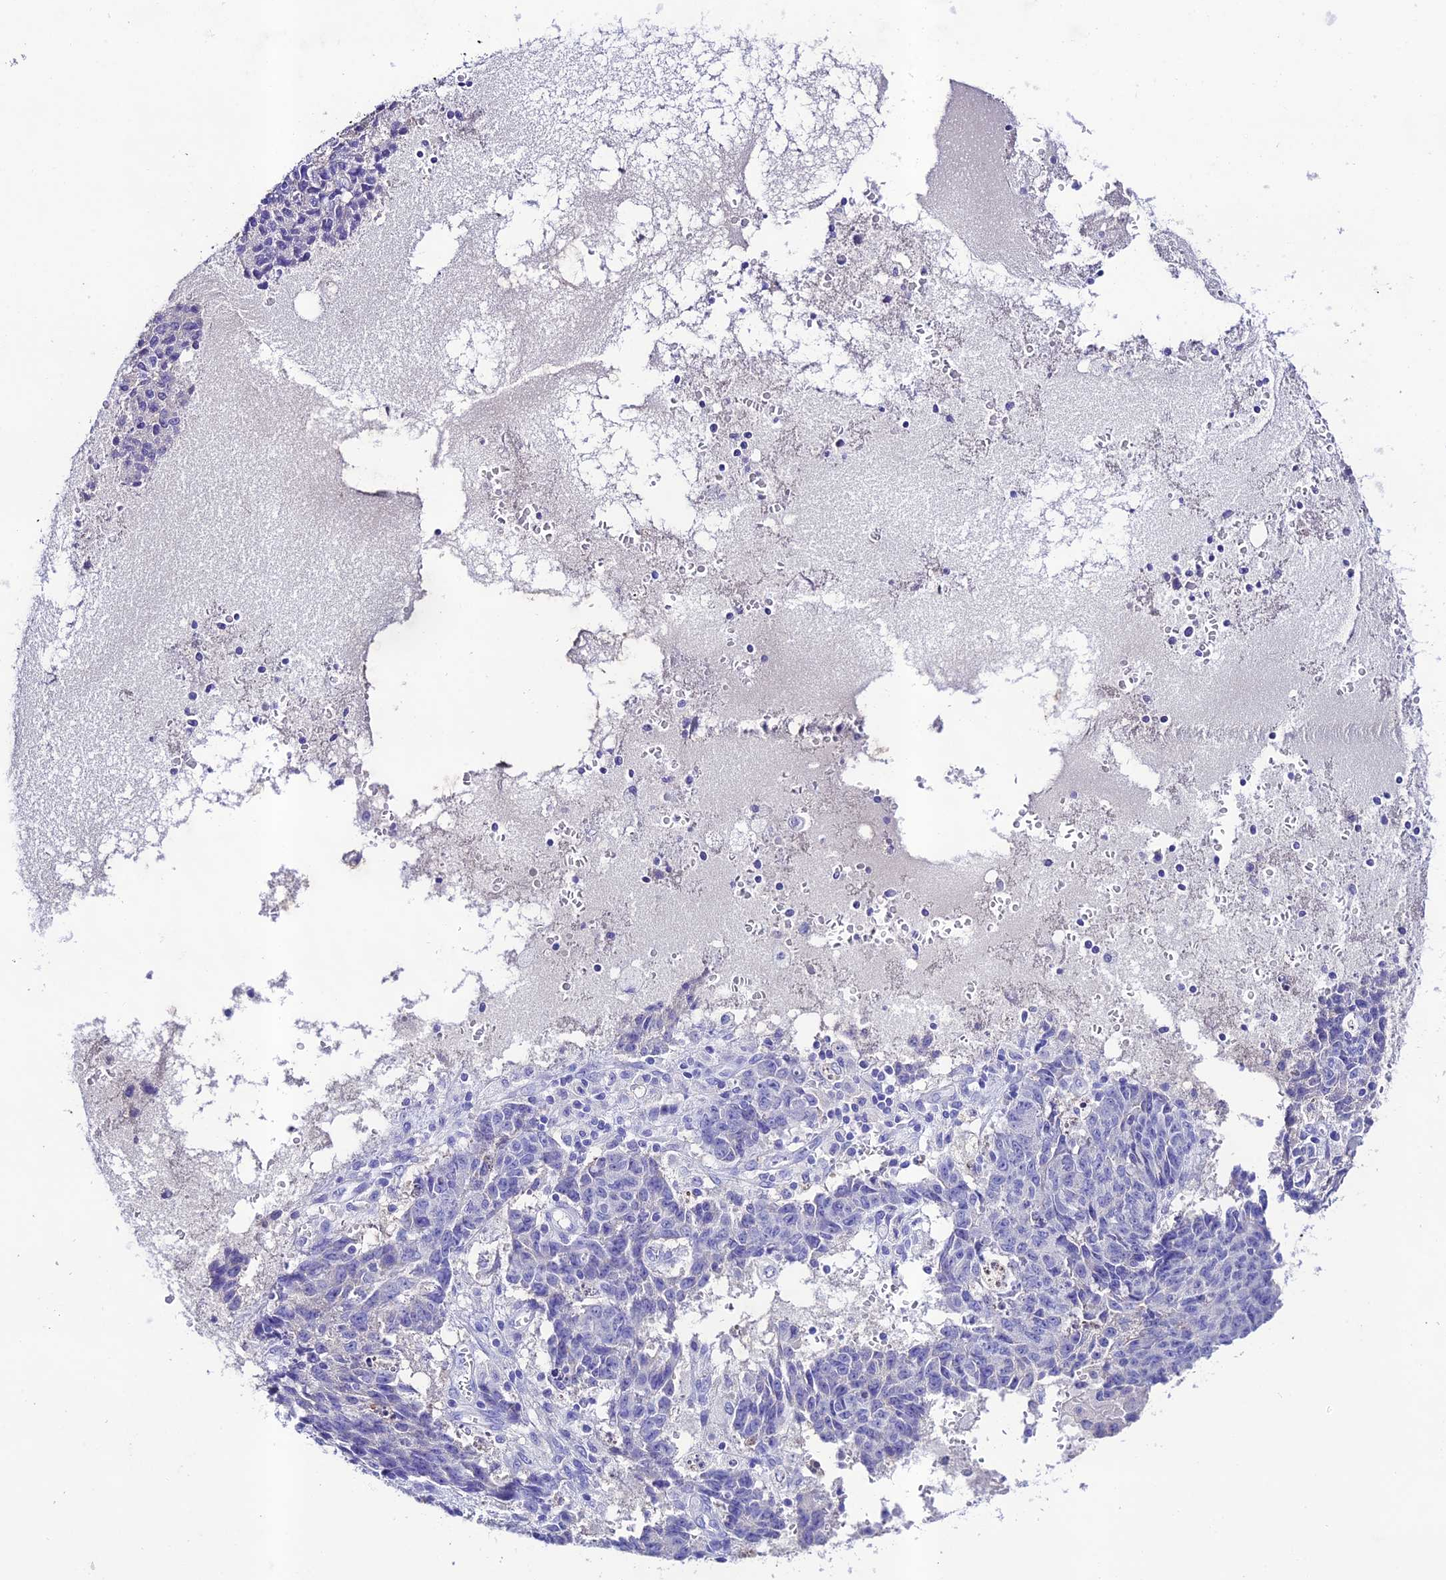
{"staining": {"intensity": "negative", "quantity": "none", "location": "none"}, "tissue": "ovarian cancer", "cell_type": "Tumor cells", "image_type": "cancer", "snomed": [{"axis": "morphology", "description": "Carcinoma, endometroid"}, {"axis": "topography", "description": "Ovary"}], "caption": "DAB immunohistochemical staining of human ovarian endometroid carcinoma demonstrates no significant expression in tumor cells.", "gene": "NLRP6", "patient": {"sex": "female", "age": 42}}